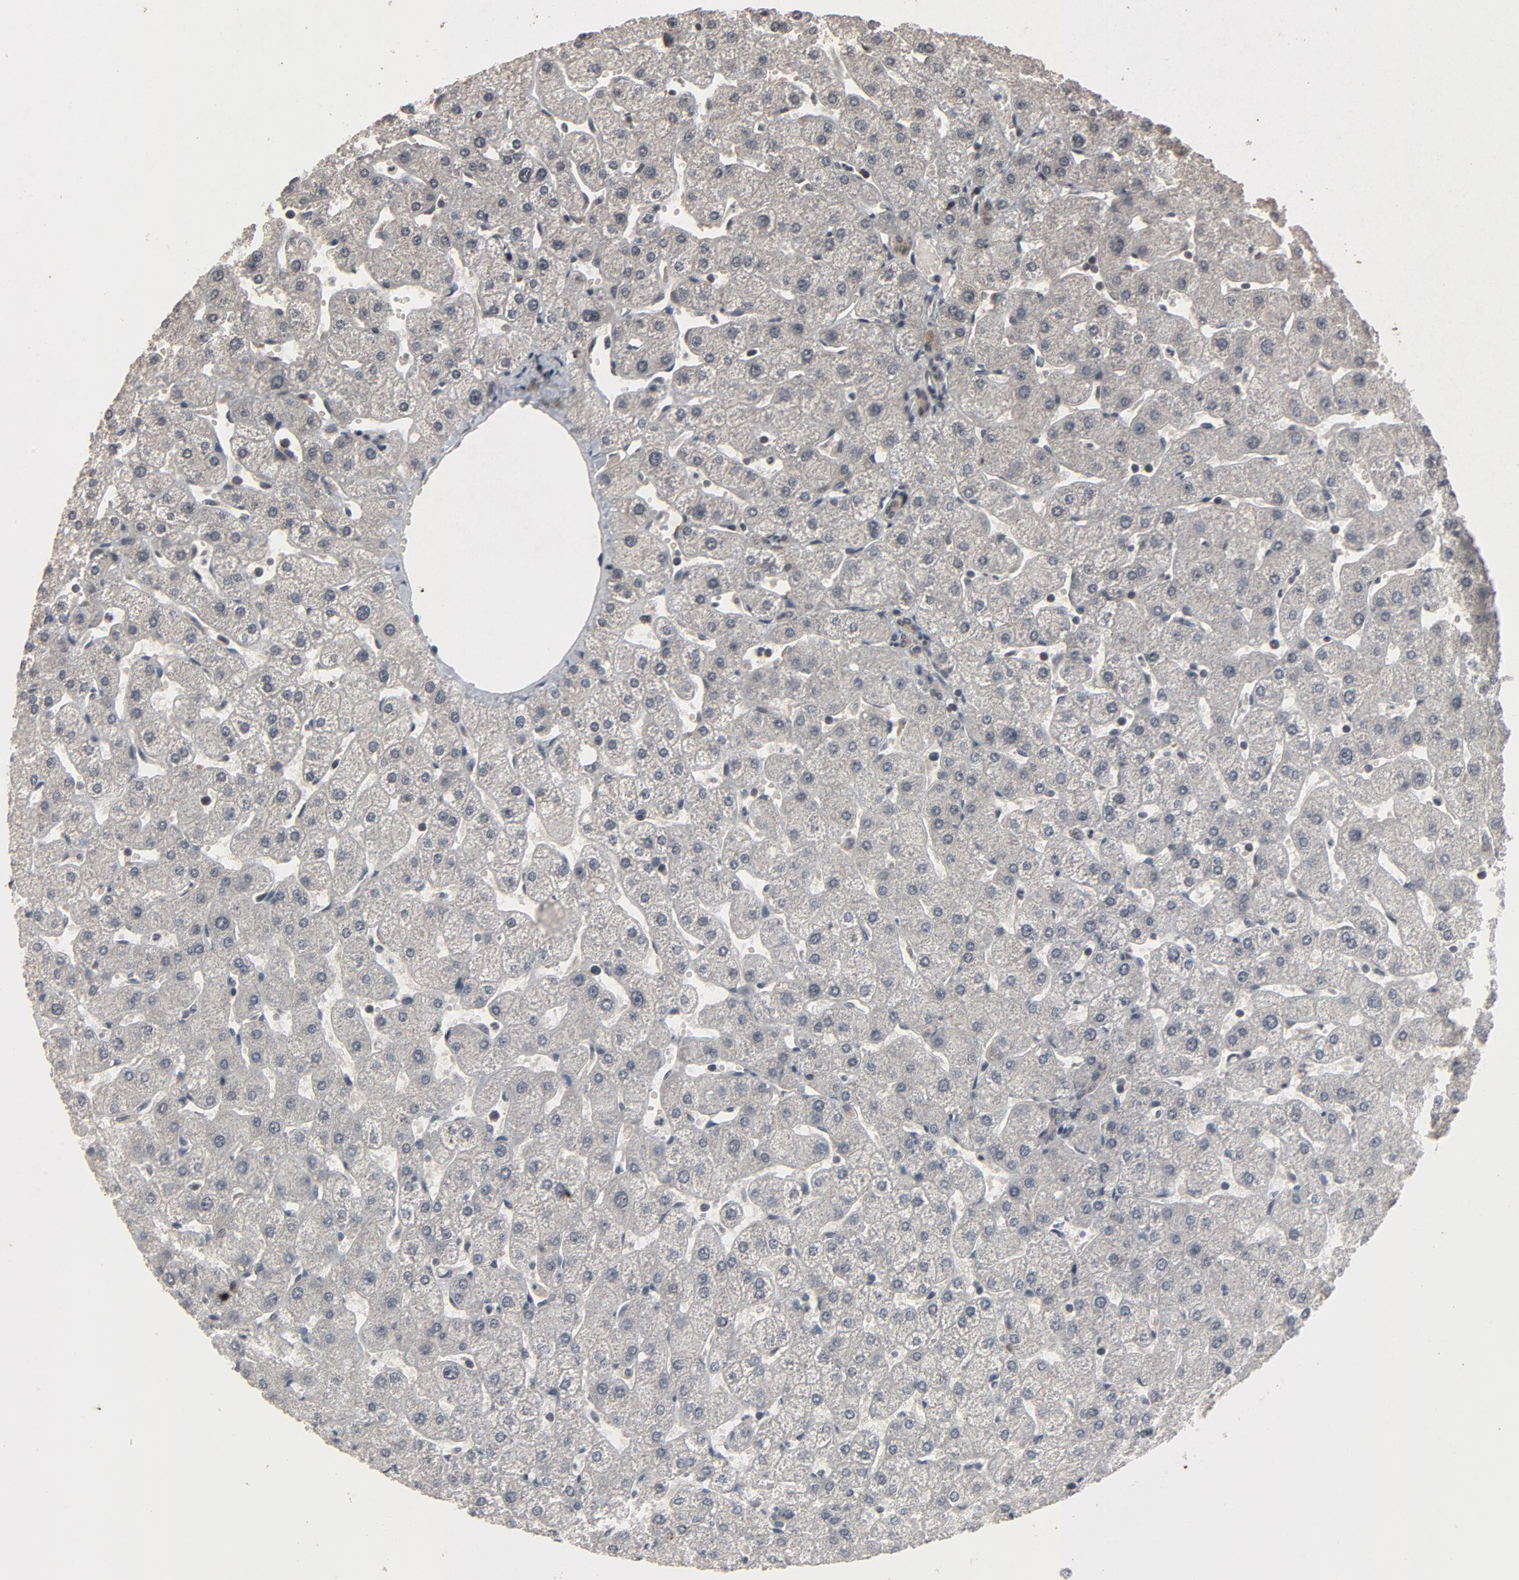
{"staining": {"intensity": "negative", "quantity": "none", "location": "none"}, "tissue": "liver", "cell_type": "Cholangiocytes", "image_type": "normal", "snomed": [{"axis": "morphology", "description": "Normal tissue, NOS"}, {"axis": "topography", "description": "Liver"}], "caption": "The immunohistochemistry image has no significant positivity in cholangiocytes of liver.", "gene": "POM121", "patient": {"sex": "male", "age": 67}}